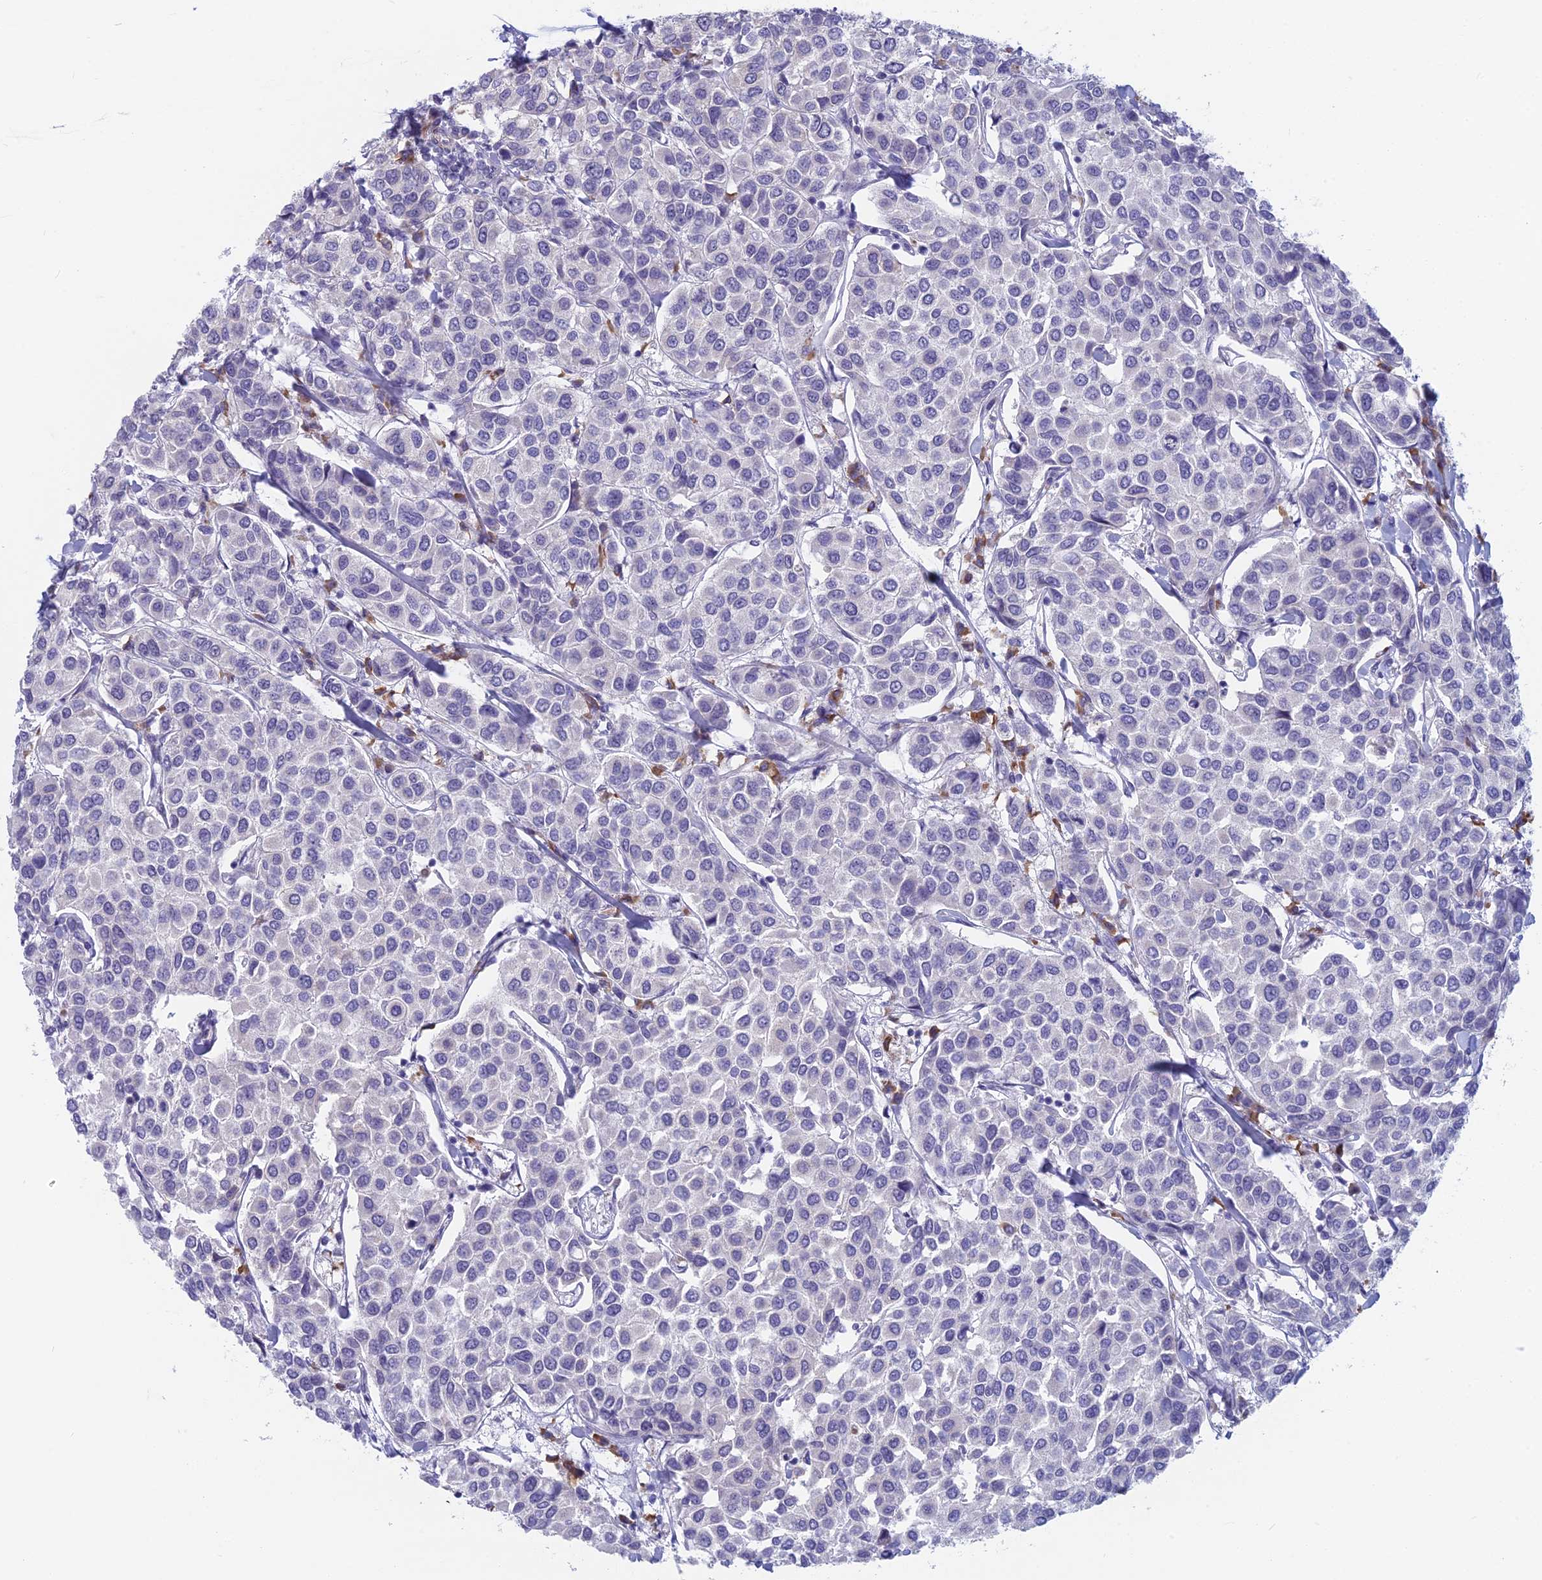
{"staining": {"intensity": "negative", "quantity": "none", "location": "none"}, "tissue": "breast cancer", "cell_type": "Tumor cells", "image_type": "cancer", "snomed": [{"axis": "morphology", "description": "Duct carcinoma"}, {"axis": "topography", "description": "Breast"}], "caption": "An IHC photomicrograph of breast cancer (infiltrating ductal carcinoma) is shown. There is no staining in tumor cells of breast cancer (infiltrating ductal carcinoma). Brightfield microscopy of immunohistochemistry (IHC) stained with DAB (3,3'-diaminobenzidine) (brown) and hematoxylin (blue), captured at high magnification.", "gene": "PPP1R26", "patient": {"sex": "female", "age": 55}}